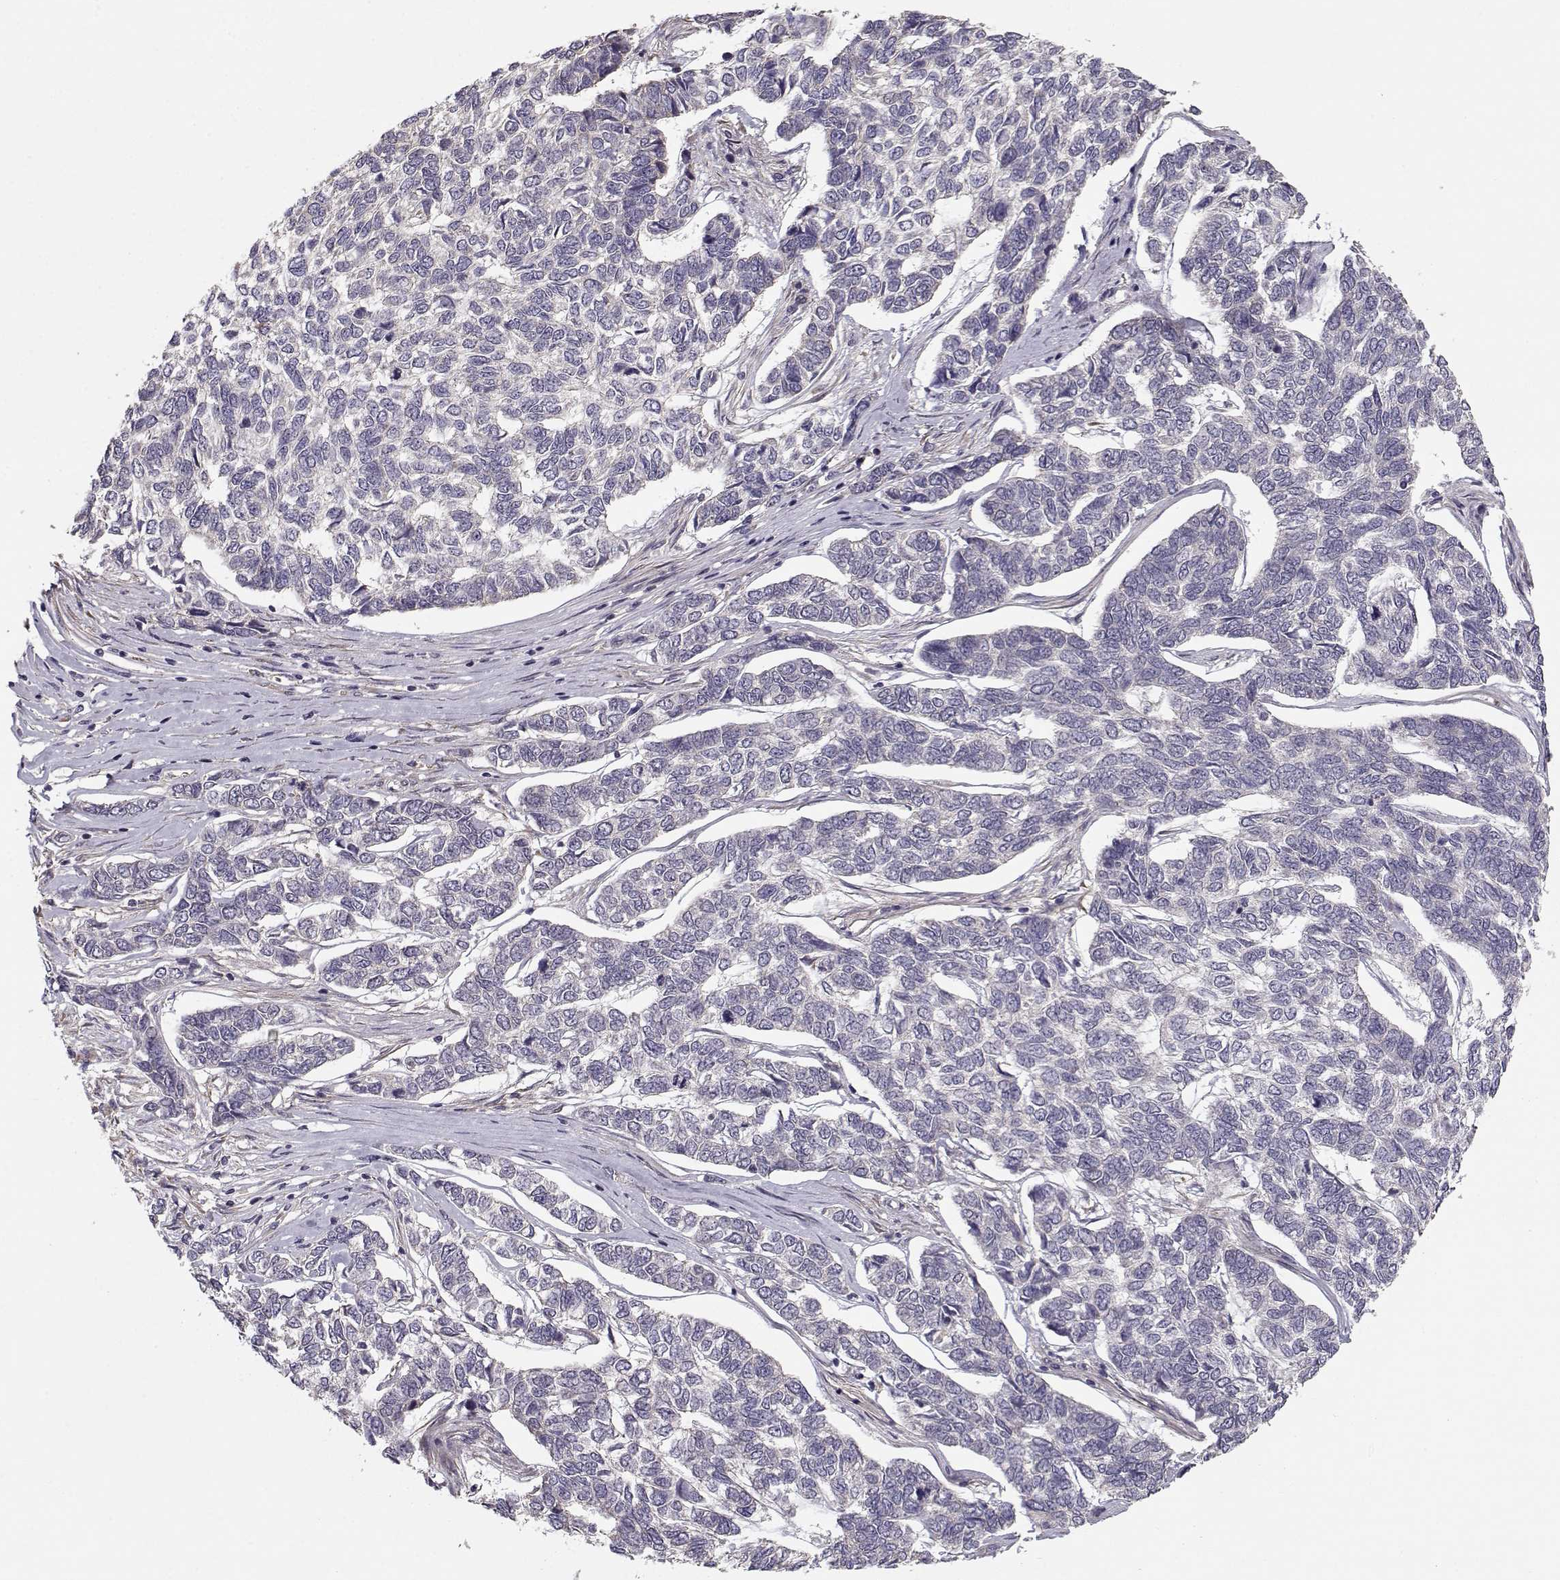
{"staining": {"intensity": "negative", "quantity": "none", "location": "none"}, "tissue": "skin cancer", "cell_type": "Tumor cells", "image_type": "cancer", "snomed": [{"axis": "morphology", "description": "Basal cell carcinoma"}, {"axis": "topography", "description": "Skin"}], "caption": "There is no significant staining in tumor cells of skin basal cell carcinoma.", "gene": "ENTPD8", "patient": {"sex": "female", "age": 65}}